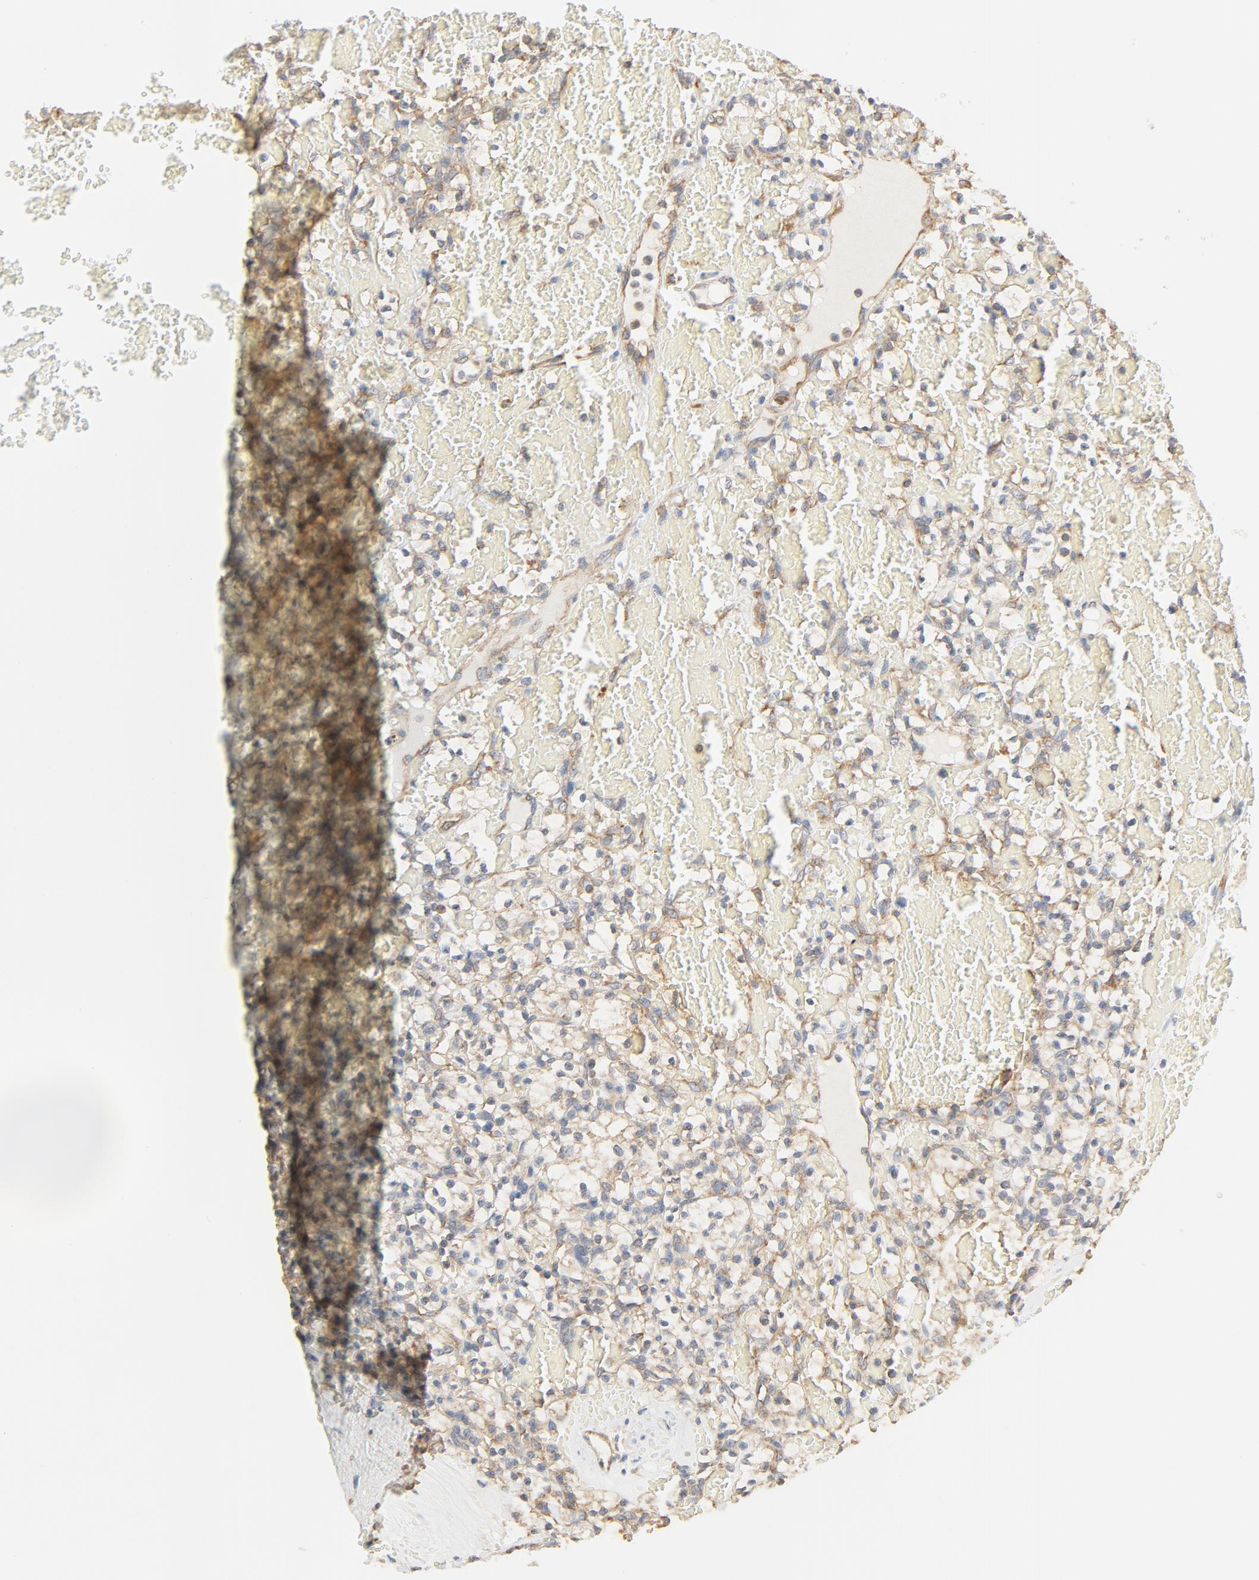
{"staining": {"intensity": "weak", "quantity": ">75%", "location": "cytoplasmic/membranous"}, "tissue": "renal cancer", "cell_type": "Tumor cells", "image_type": "cancer", "snomed": [{"axis": "morphology", "description": "Adenocarcinoma, NOS"}, {"axis": "topography", "description": "Kidney"}], "caption": "Human adenocarcinoma (renal) stained for a protein (brown) exhibits weak cytoplasmic/membranous positive positivity in approximately >75% of tumor cells.", "gene": "RPS6", "patient": {"sex": "female", "age": 60}}